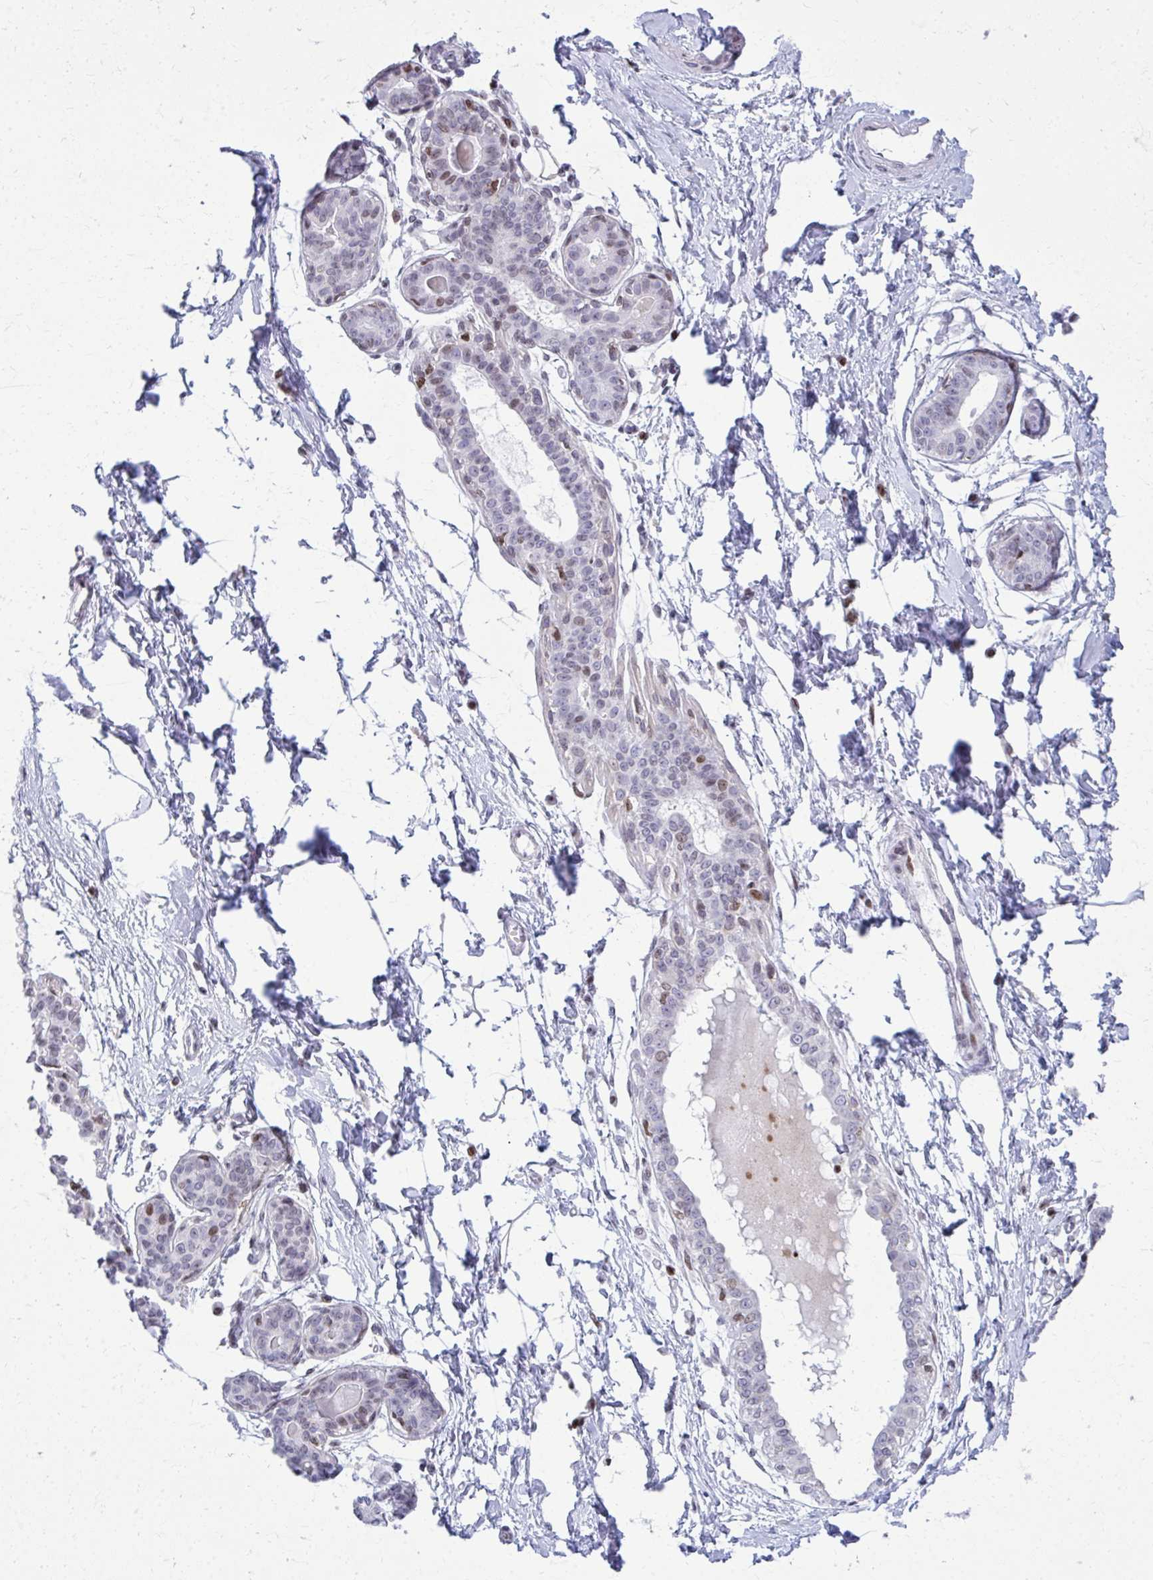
{"staining": {"intensity": "negative", "quantity": "none", "location": "none"}, "tissue": "breast", "cell_type": "Adipocytes", "image_type": "normal", "snomed": [{"axis": "morphology", "description": "Normal tissue, NOS"}, {"axis": "topography", "description": "Breast"}], "caption": "Protein analysis of unremarkable breast reveals no significant expression in adipocytes. (DAB (3,3'-diaminobenzidine) IHC with hematoxylin counter stain).", "gene": "AP5M1", "patient": {"sex": "female", "age": 45}}